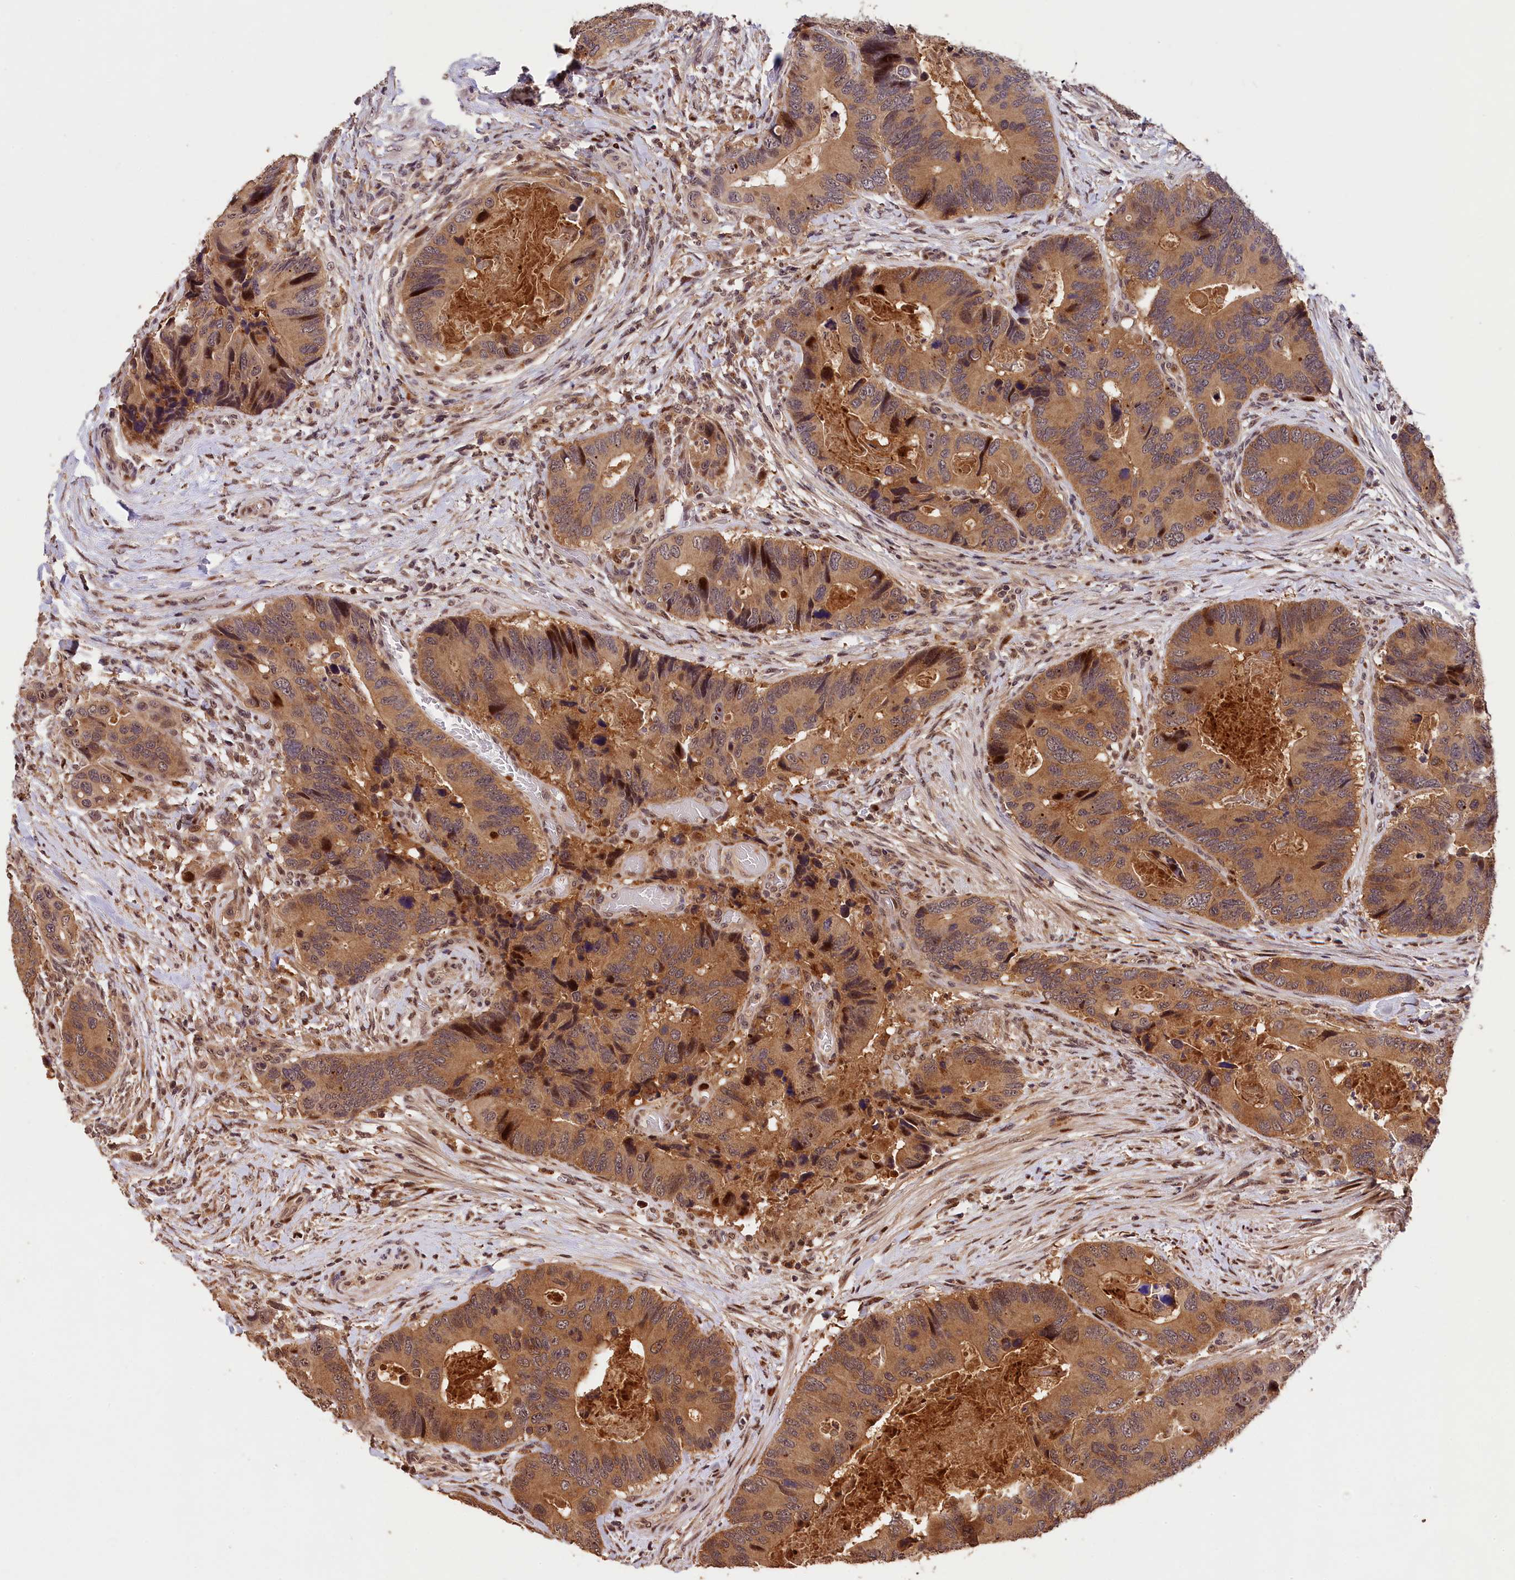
{"staining": {"intensity": "moderate", "quantity": ">75%", "location": "cytoplasmic/membranous"}, "tissue": "colorectal cancer", "cell_type": "Tumor cells", "image_type": "cancer", "snomed": [{"axis": "morphology", "description": "Adenocarcinoma, NOS"}, {"axis": "topography", "description": "Colon"}], "caption": "Protein analysis of colorectal cancer (adenocarcinoma) tissue exhibits moderate cytoplasmic/membranous expression in about >75% of tumor cells.", "gene": "PHAF1", "patient": {"sex": "male", "age": 84}}